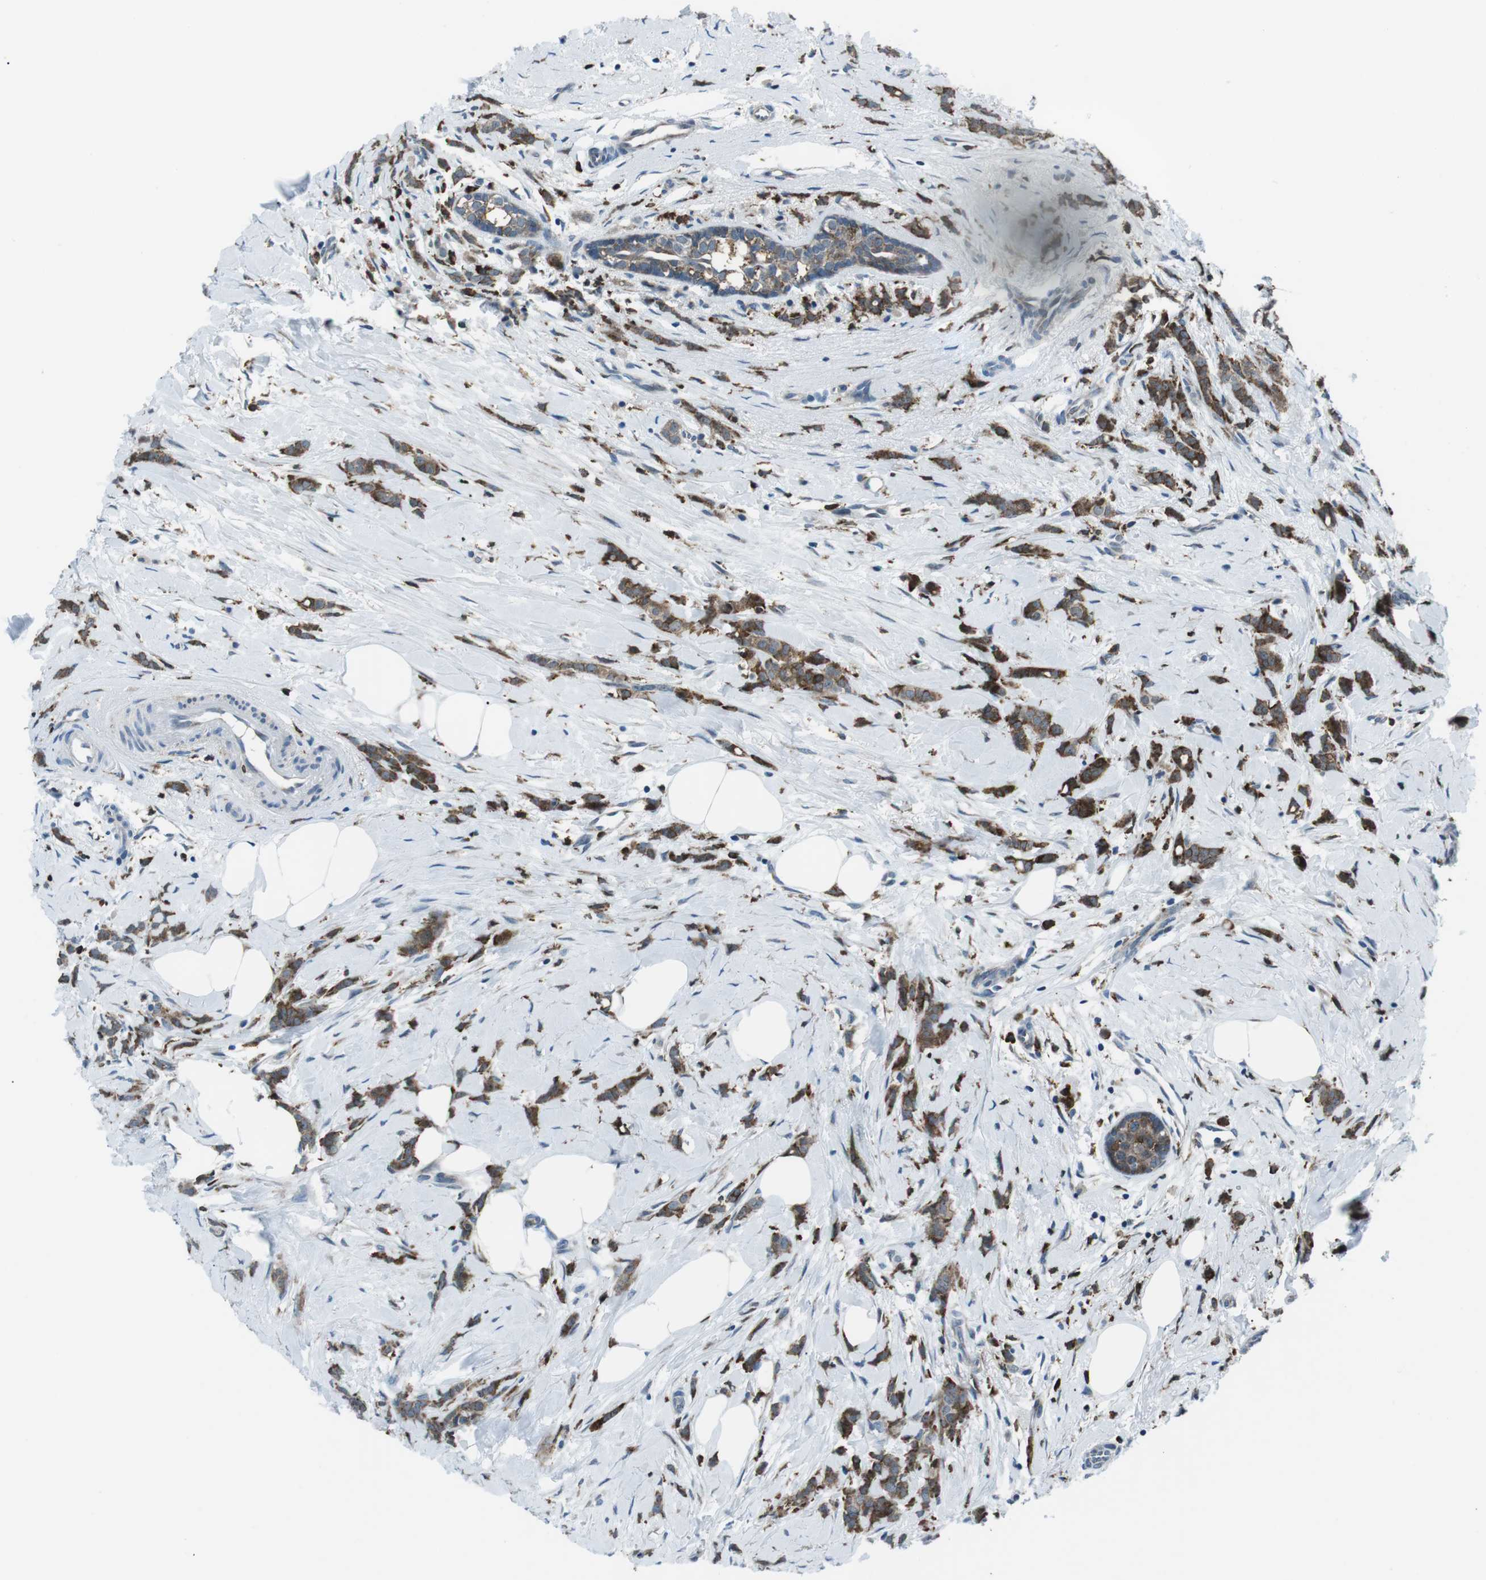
{"staining": {"intensity": "moderate", "quantity": ">75%", "location": "cytoplasmic/membranous"}, "tissue": "breast cancer", "cell_type": "Tumor cells", "image_type": "cancer", "snomed": [{"axis": "morphology", "description": "Lobular carcinoma, in situ"}, {"axis": "morphology", "description": "Lobular carcinoma"}, {"axis": "topography", "description": "Breast"}], "caption": "Breast cancer (lobular carcinoma) stained with a protein marker displays moderate staining in tumor cells.", "gene": "BLNK", "patient": {"sex": "female", "age": 41}}